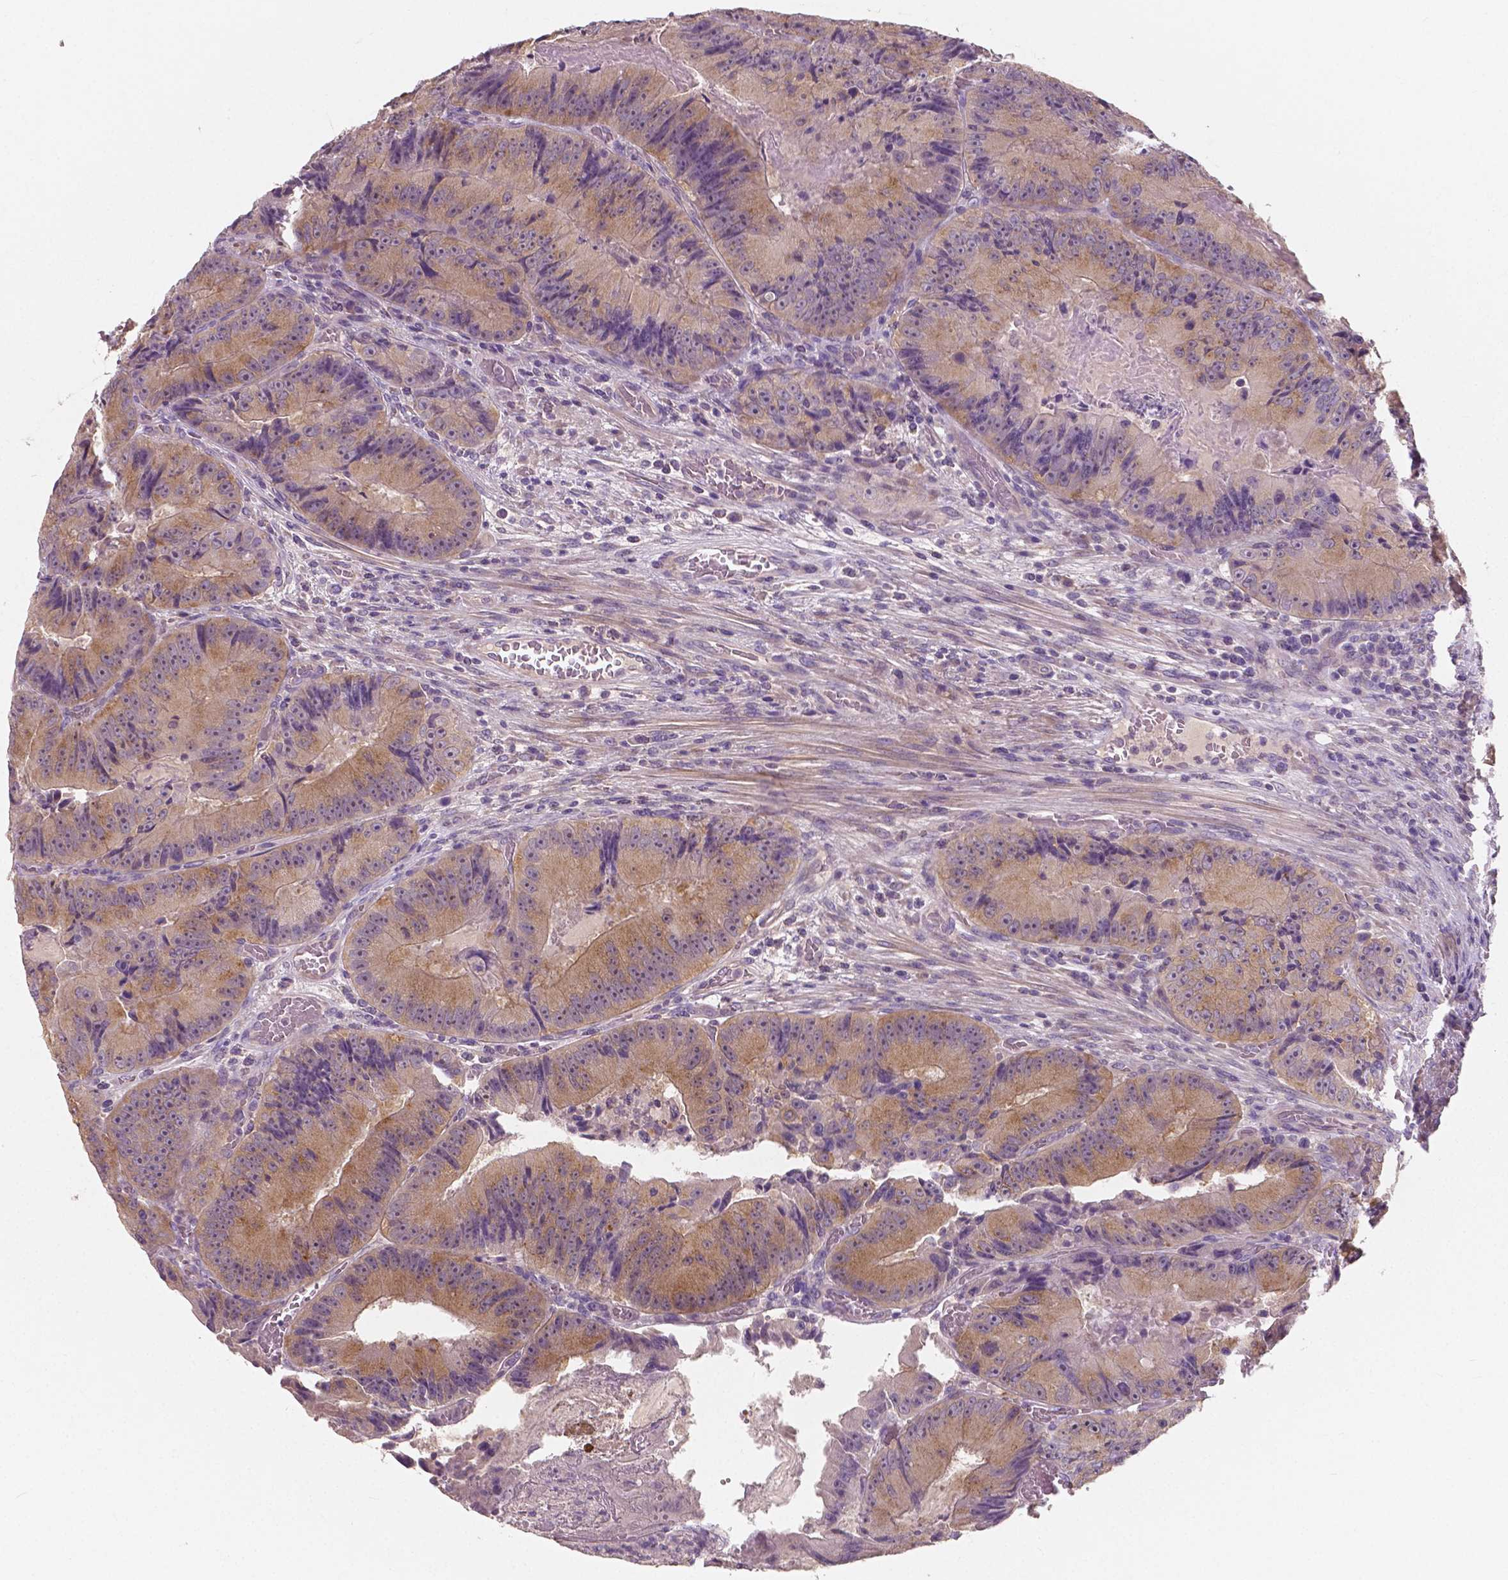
{"staining": {"intensity": "weak", "quantity": ">75%", "location": "cytoplasmic/membranous"}, "tissue": "colorectal cancer", "cell_type": "Tumor cells", "image_type": "cancer", "snomed": [{"axis": "morphology", "description": "Adenocarcinoma, NOS"}, {"axis": "topography", "description": "Colon"}], "caption": "Protein staining of colorectal adenocarcinoma tissue exhibits weak cytoplasmic/membranous expression in about >75% of tumor cells. The staining is performed using DAB (3,3'-diaminobenzidine) brown chromogen to label protein expression. The nuclei are counter-stained blue using hematoxylin.", "gene": "LSM14B", "patient": {"sex": "female", "age": 86}}